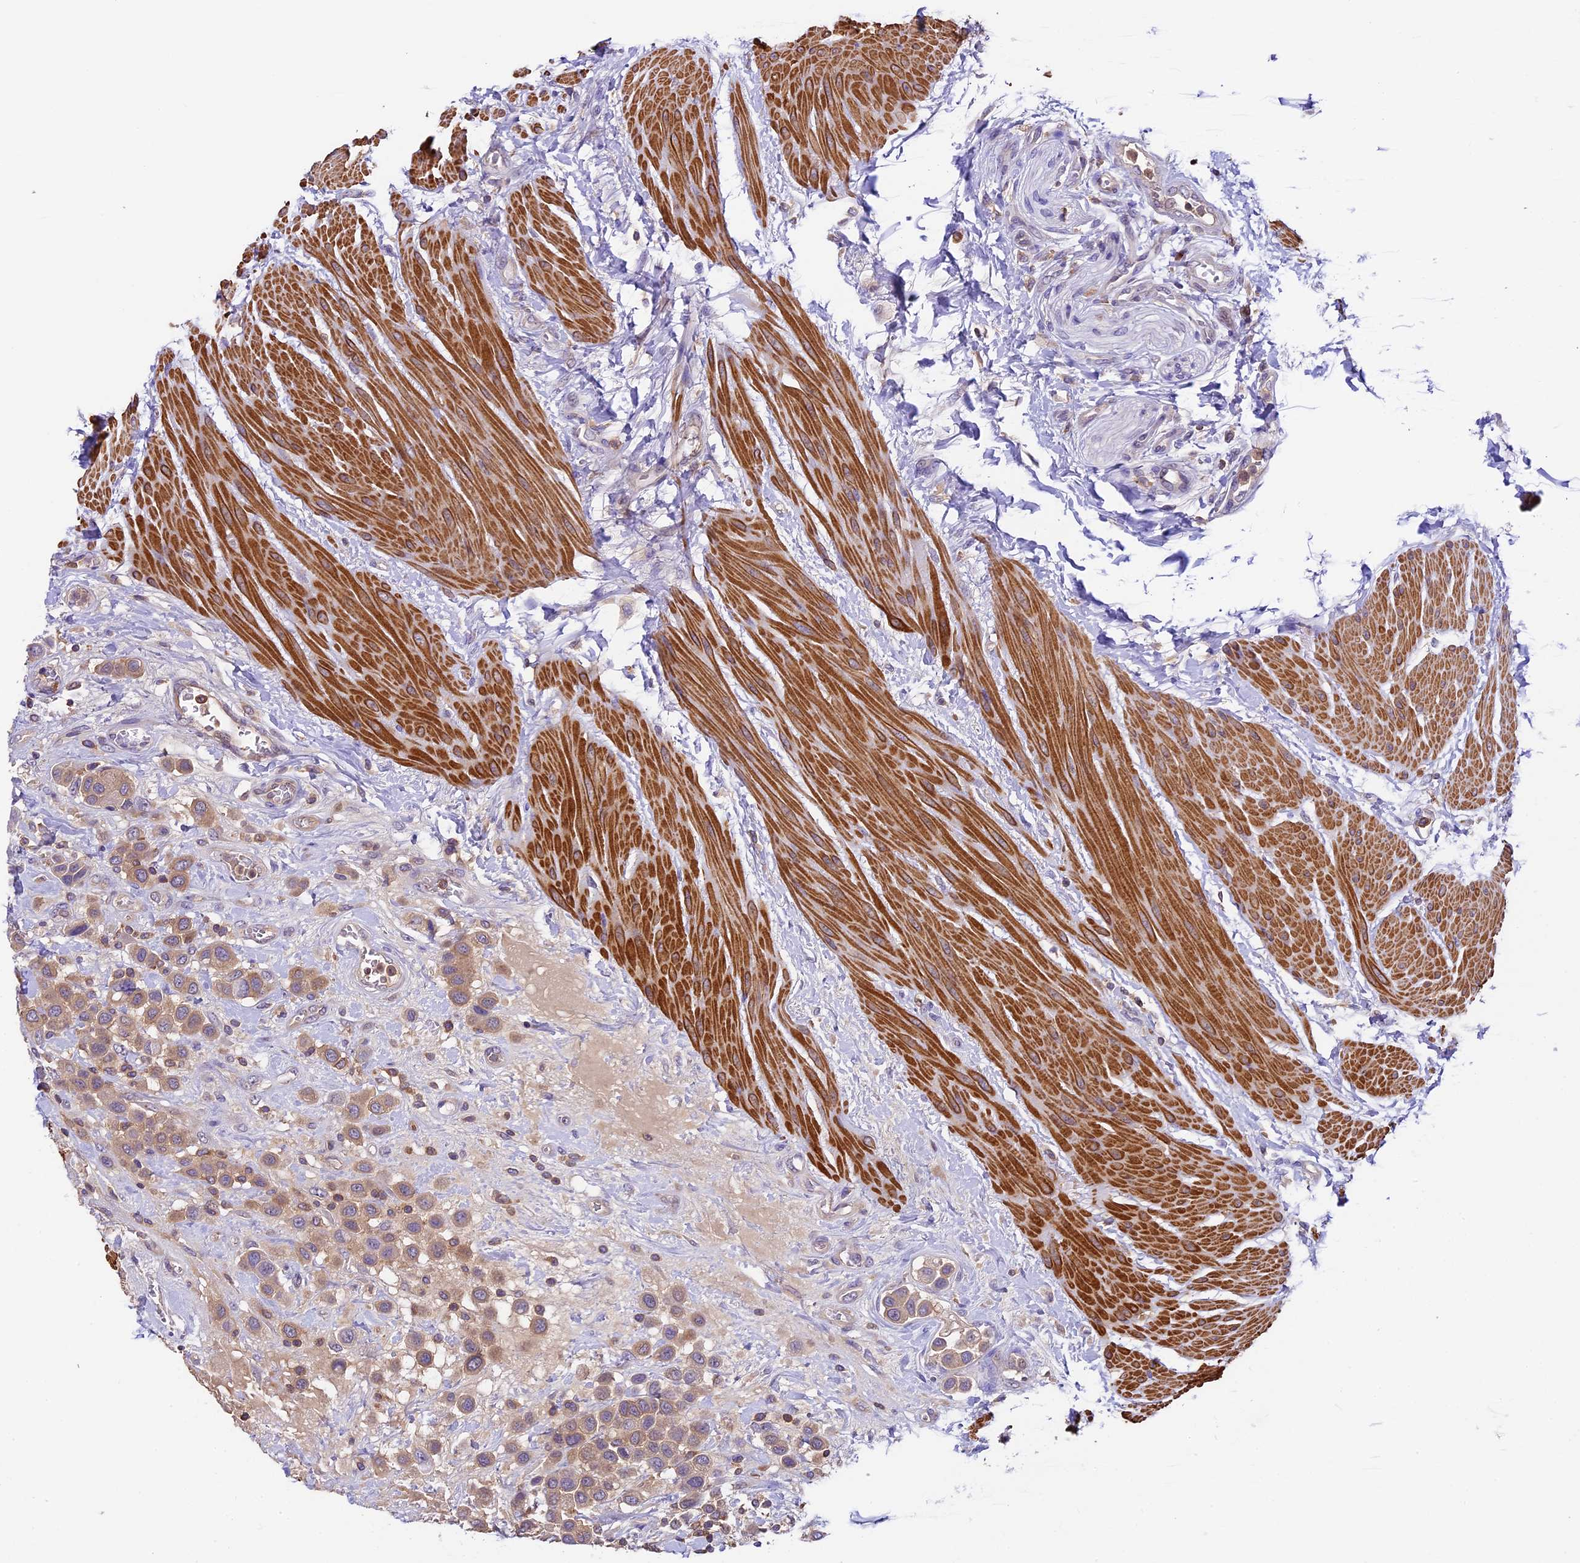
{"staining": {"intensity": "weak", "quantity": "25%-75%", "location": "cytoplasmic/membranous"}, "tissue": "urothelial cancer", "cell_type": "Tumor cells", "image_type": "cancer", "snomed": [{"axis": "morphology", "description": "Urothelial carcinoma, High grade"}, {"axis": "topography", "description": "Urinary bladder"}], "caption": "High-power microscopy captured an immunohistochemistry (IHC) histopathology image of urothelial carcinoma (high-grade), revealing weak cytoplasmic/membranous expression in about 25%-75% of tumor cells. (DAB = brown stain, brightfield microscopy at high magnification).", "gene": "TBC1D1", "patient": {"sex": "male", "age": 50}}